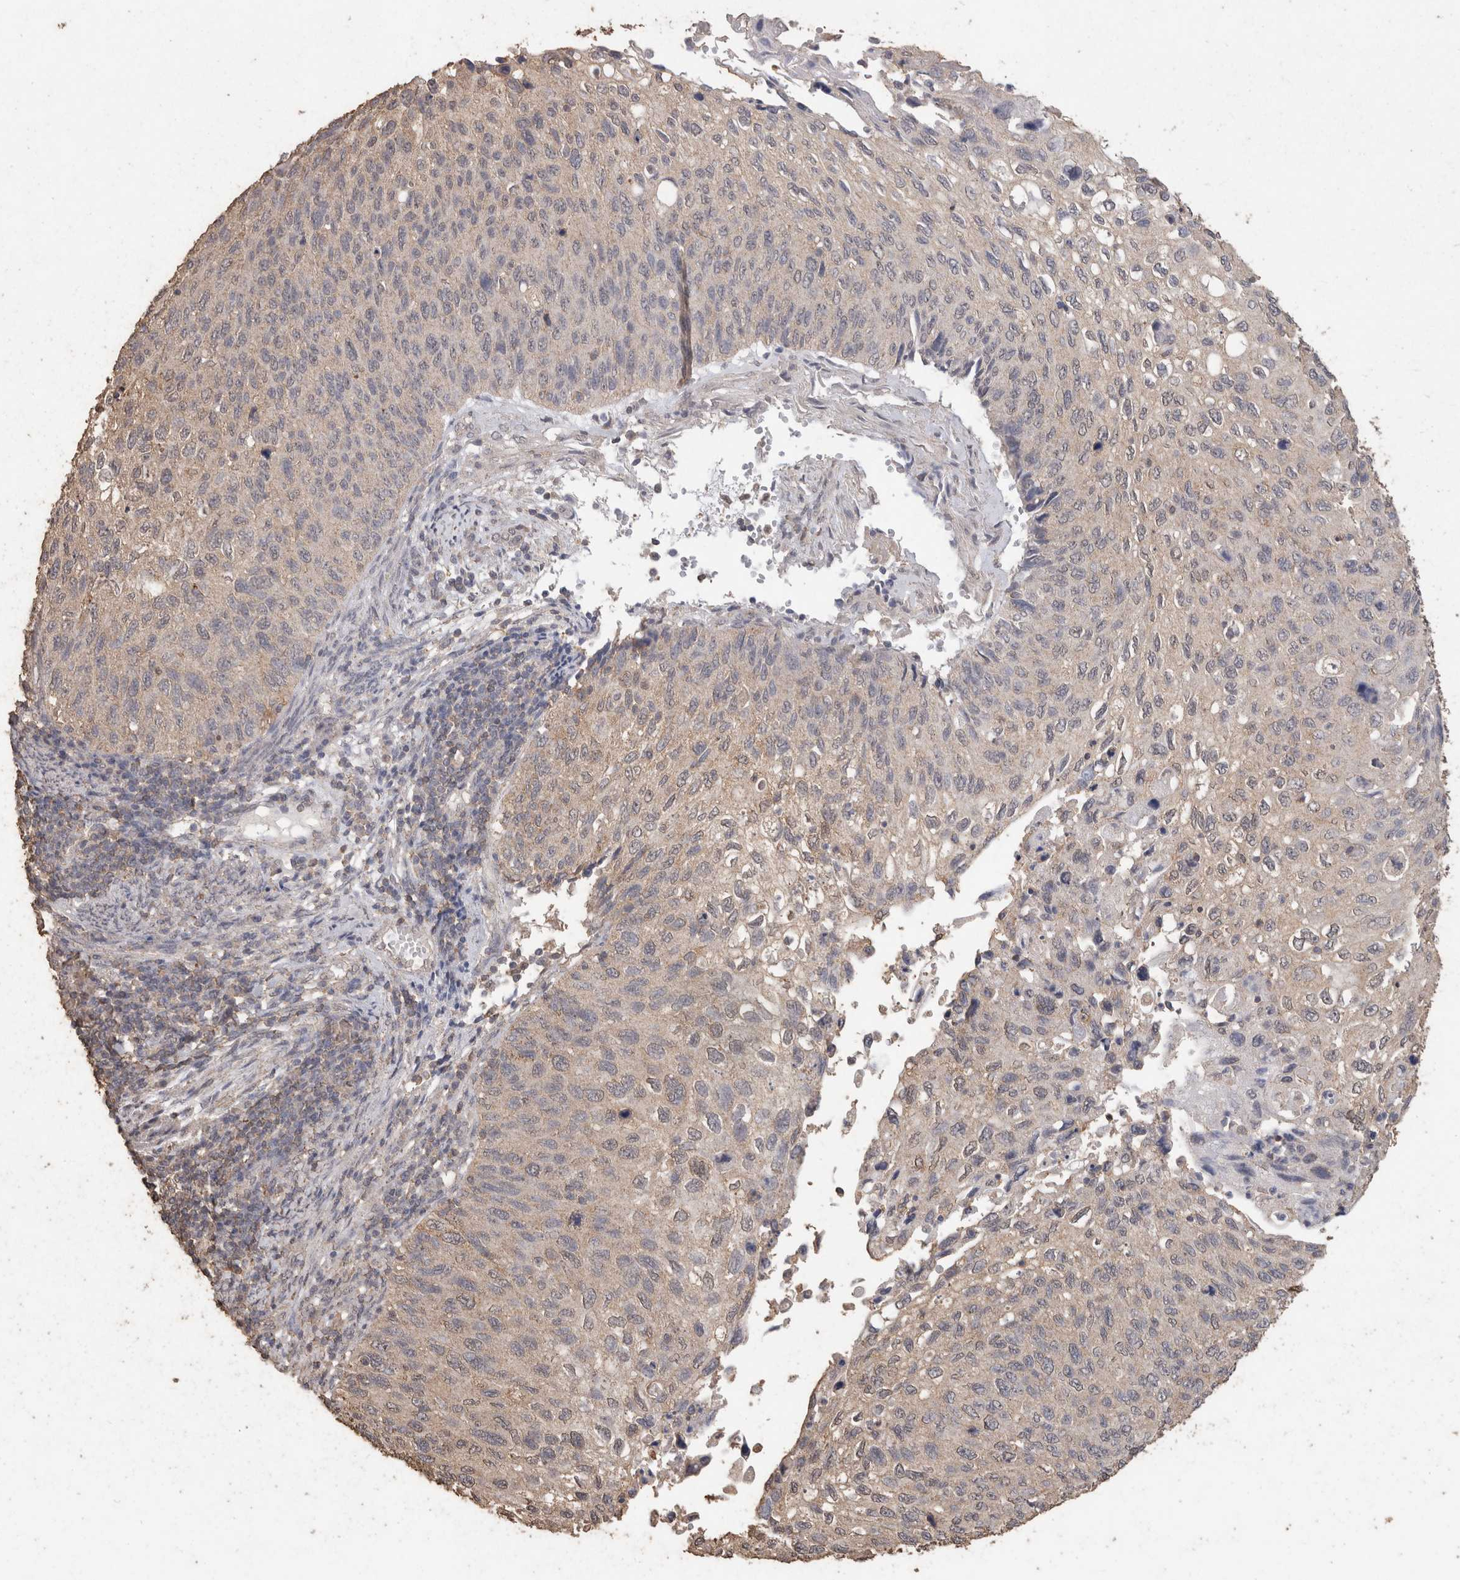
{"staining": {"intensity": "weak", "quantity": "<25%", "location": "cytoplasmic/membranous"}, "tissue": "cervical cancer", "cell_type": "Tumor cells", "image_type": "cancer", "snomed": [{"axis": "morphology", "description": "Squamous cell carcinoma, NOS"}, {"axis": "topography", "description": "Cervix"}], "caption": "The histopathology image reveals no significant expression in tumor cells of cervical cancer.", "gene": "CX3CL1", "patient": {"sex": "female", "age": 70}}